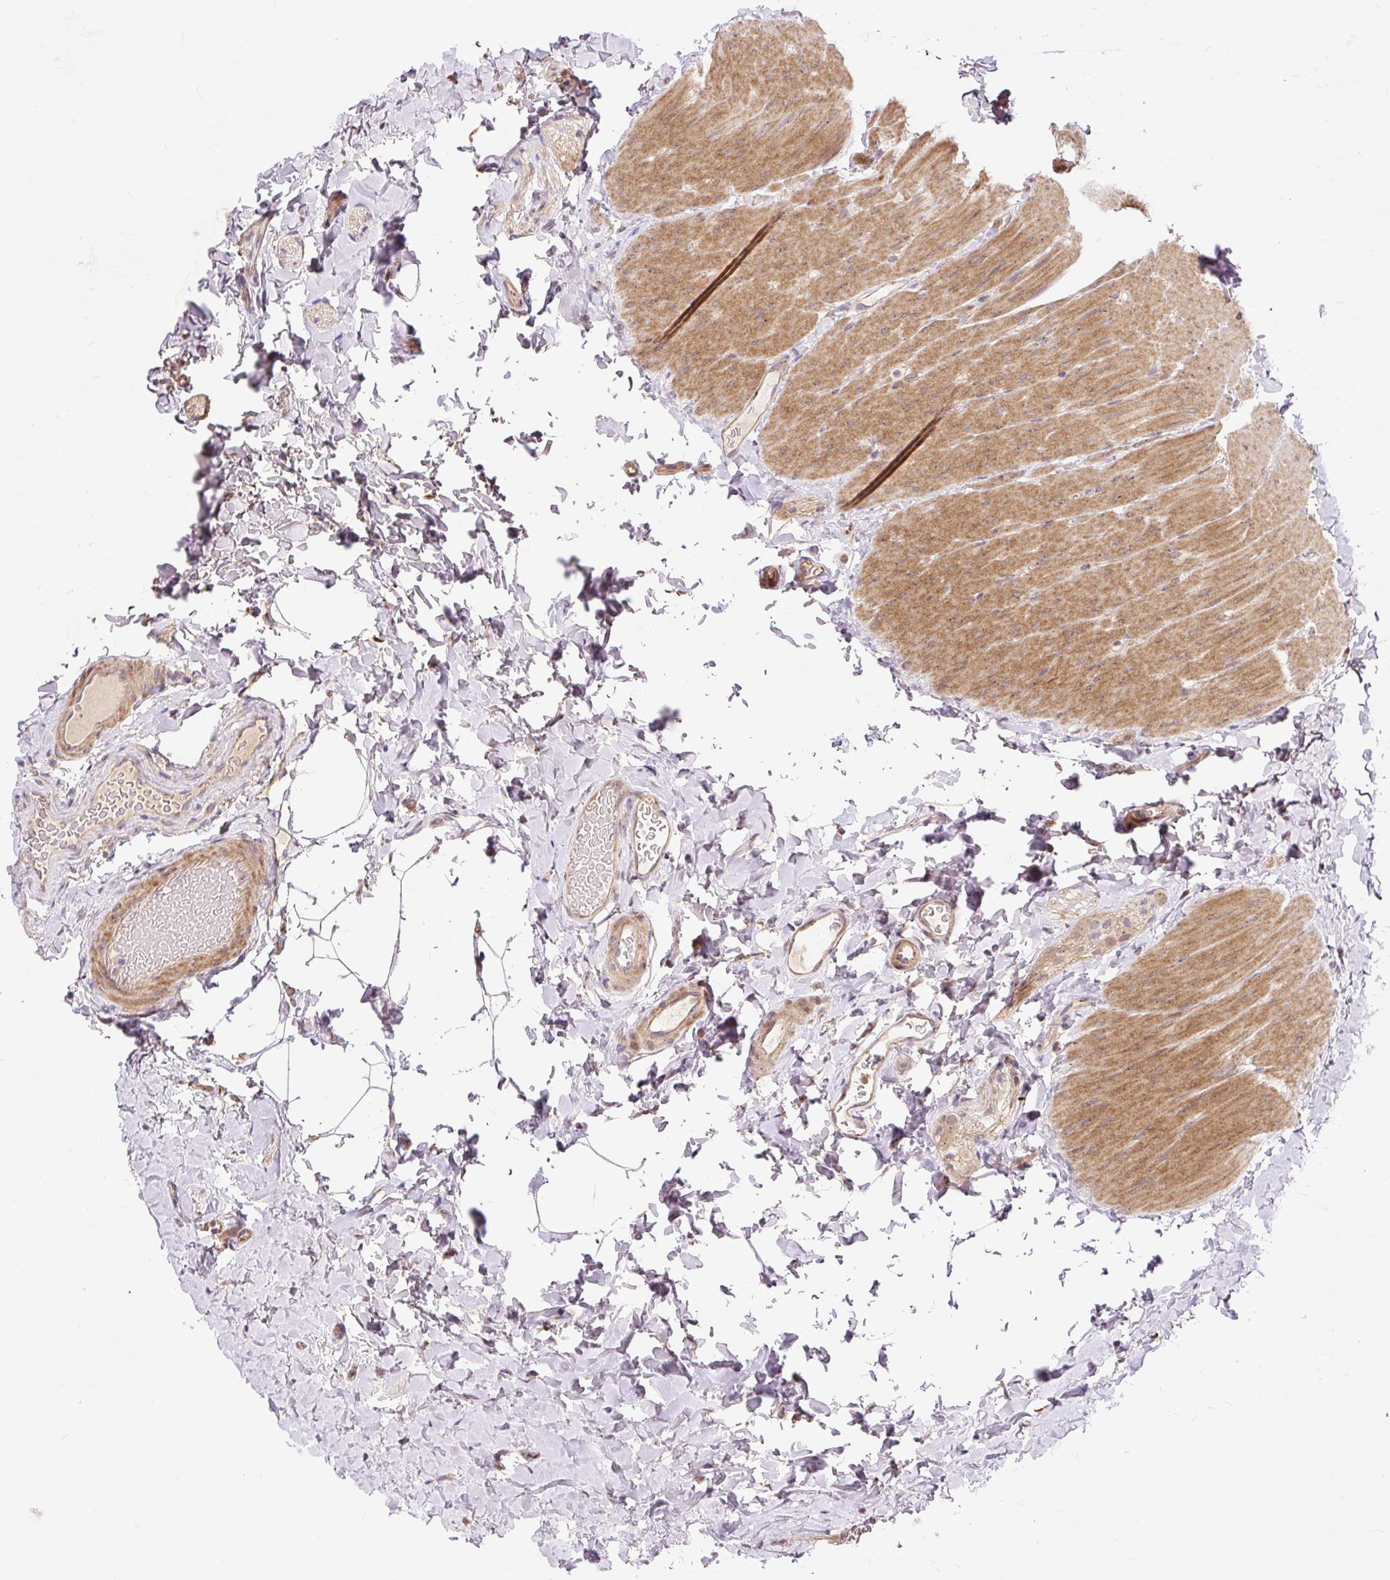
{"staining": {"intensity": "moderate", "quantity": ">75%", "location": "cytoplasmic/membranous"}, "tissue": "colon", "cell_type": "Endothelial cells", "image_type": "normal", "snomed": [{"axis": "morphology", "description": "Normal tissue, NOS"}, {"axis": "topography", "description": "Colon"}], "caption": "Moderate cytoplasmic/membranous protein positivity is identified in approximately >75% of endothelial cells in colon. (DAB (3,3'-diaminobenzidine) IHC, brown staining for protein, blue staining for nuclei).", "gene": "TRIAP1", "patient": {"sex": "male", "age": 46}}